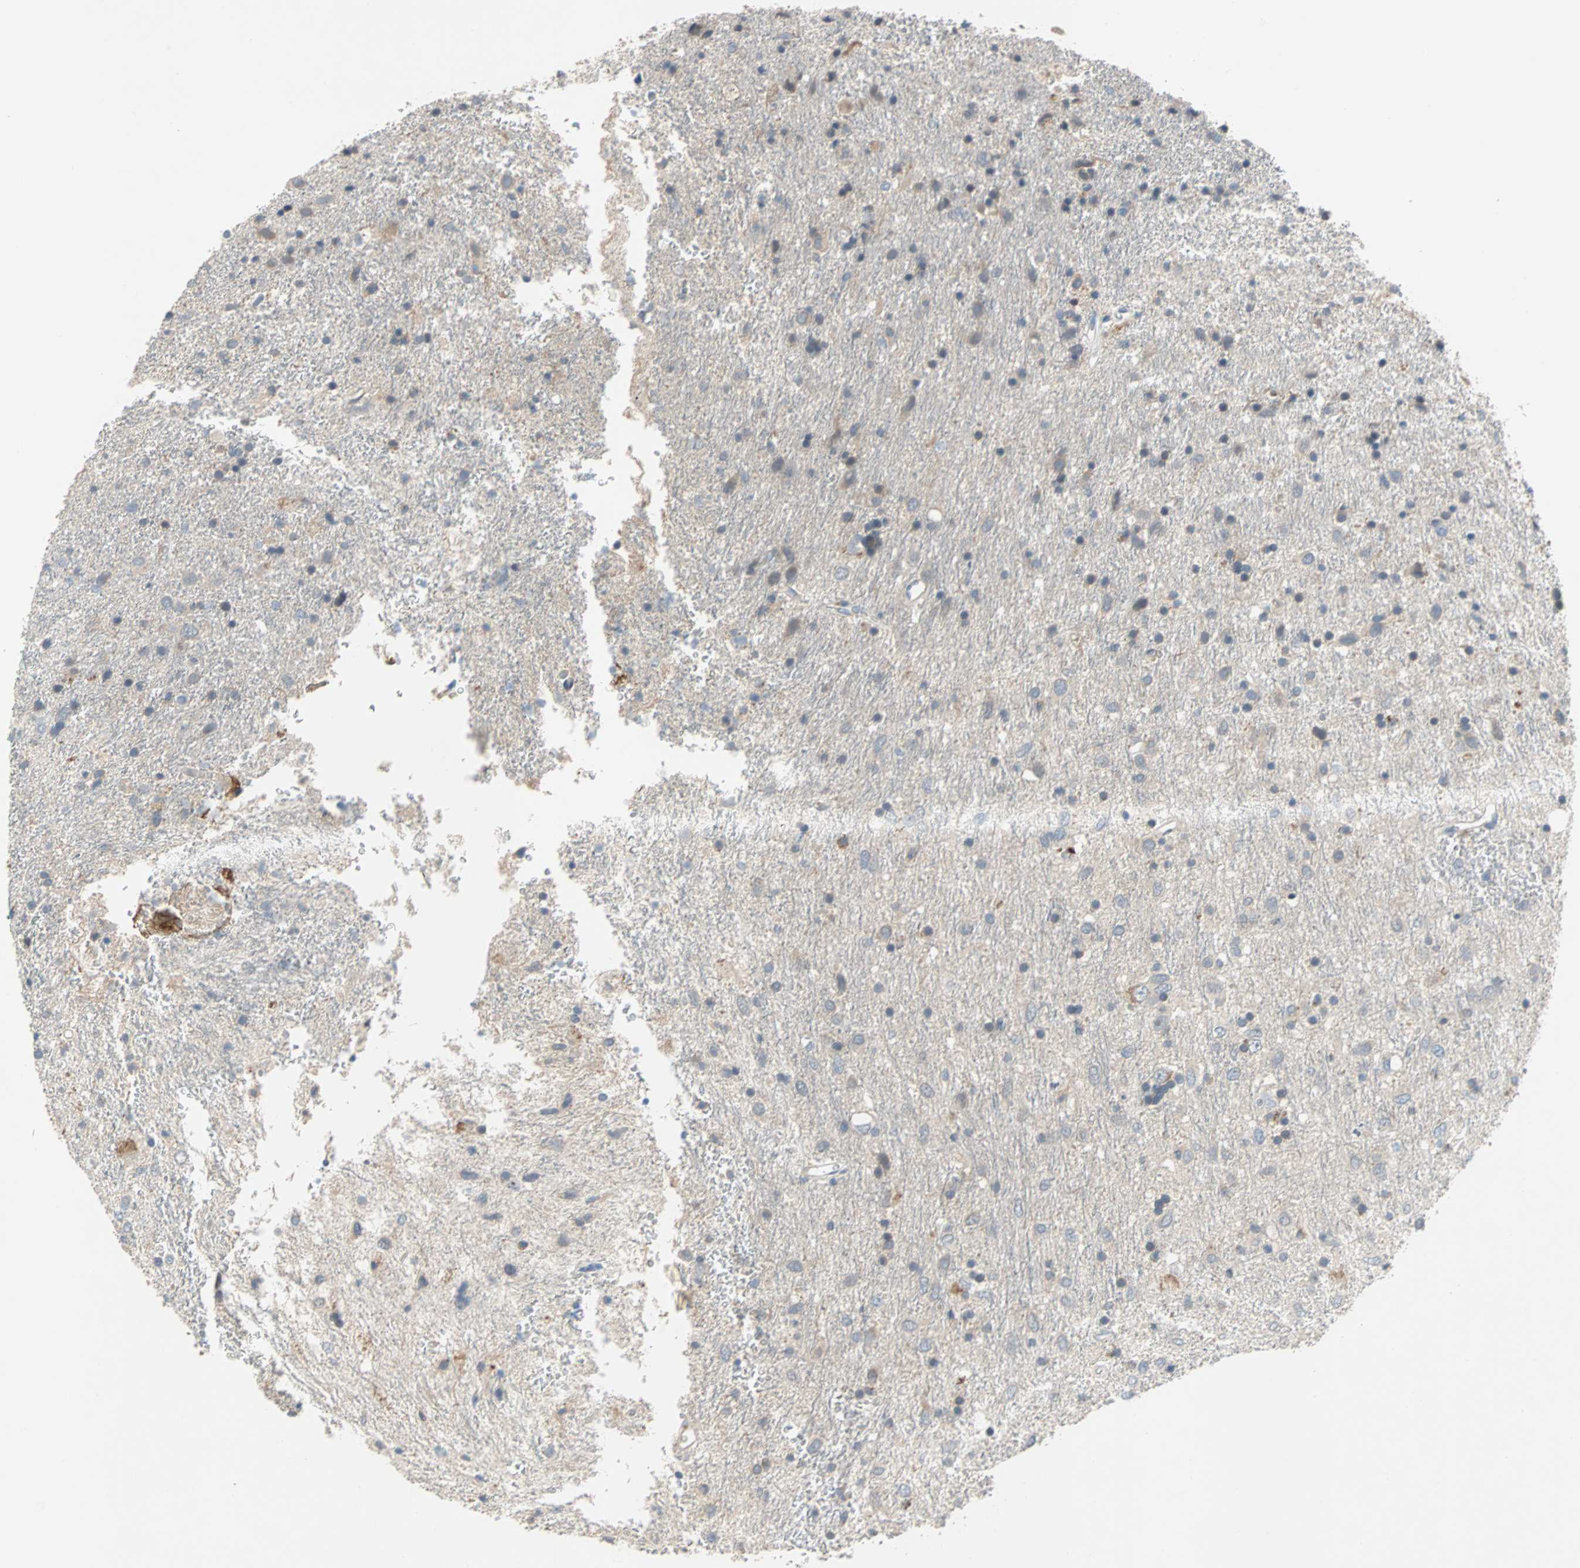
{"staining": {"intensity": "negative", "quantity": "none", "location": "none"}, "tissue": "glioma", "cell_type": "Tumor cells", "image_type": "cancer", "snomed": [{"axis": "morphology", "description": "Glioma, malignant, Low grade"}, {"axis": "topography", "description": "Brain"}], "caption": "Tumor cells show no significant staining in malignant glioma (low-grade).", "gene": "MAP4K1", "patient": {"sex": "male", "age": 77}}